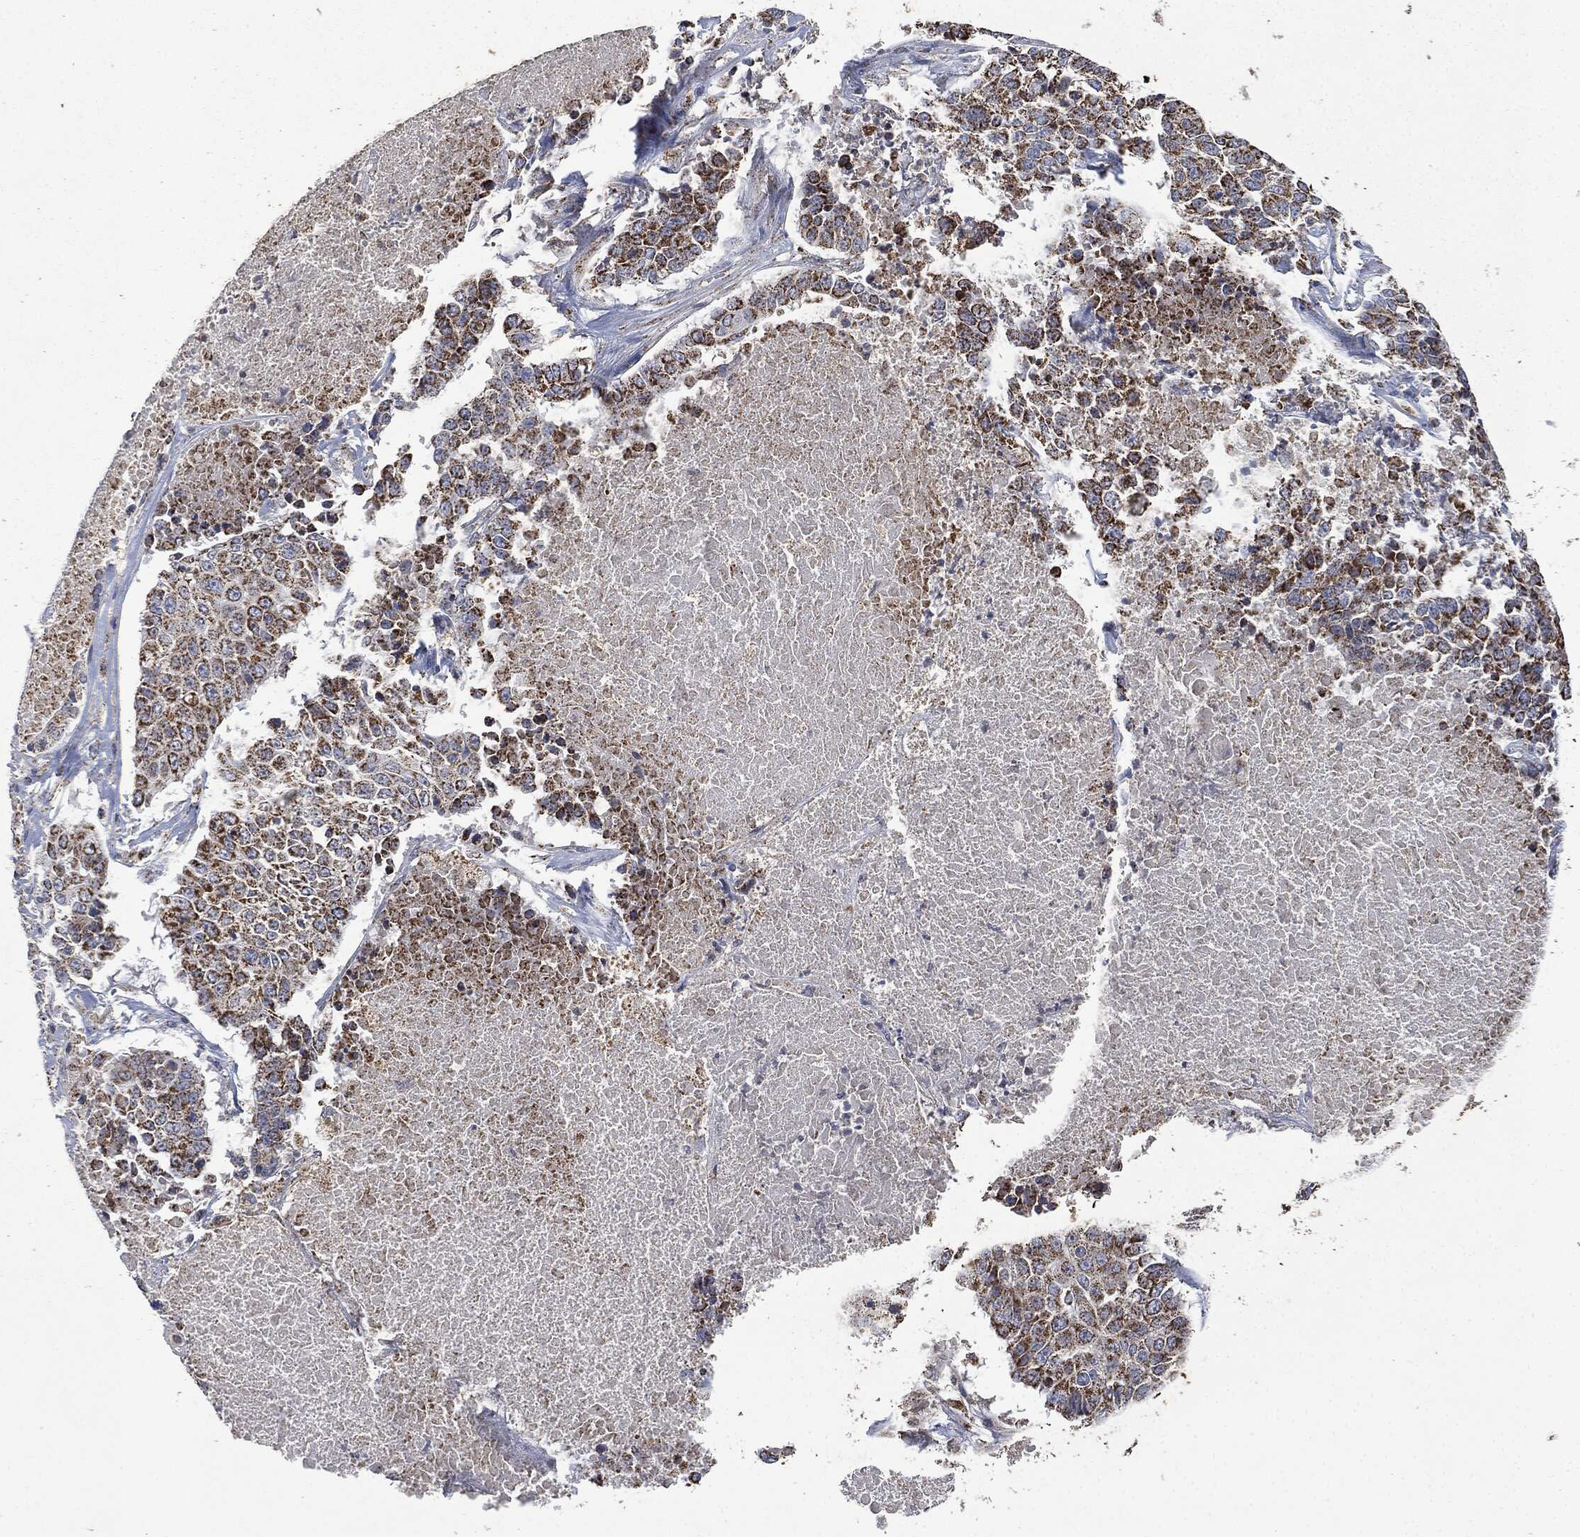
{"staining": {"intensity": "strong", "quantity": ">75%", "location": "cytoplasmic/membranous"}, "tissue": "lung cancer", "cell_type": "Tumor cells", "image_type": "cancer", "snomed": [{"axis": "morphology", "description": "Squamous cell carcinoma, NOS"}, {"axis": "topography", "description": "Lung"}], "caption": "A brown stain labels strong cytoplasmic/membranous positivity of a protein in human lung cancer (squamous cell carcinoma) tumor cells.", "gene": "RYK", "patient": {"sex": "male", "age": 64}}